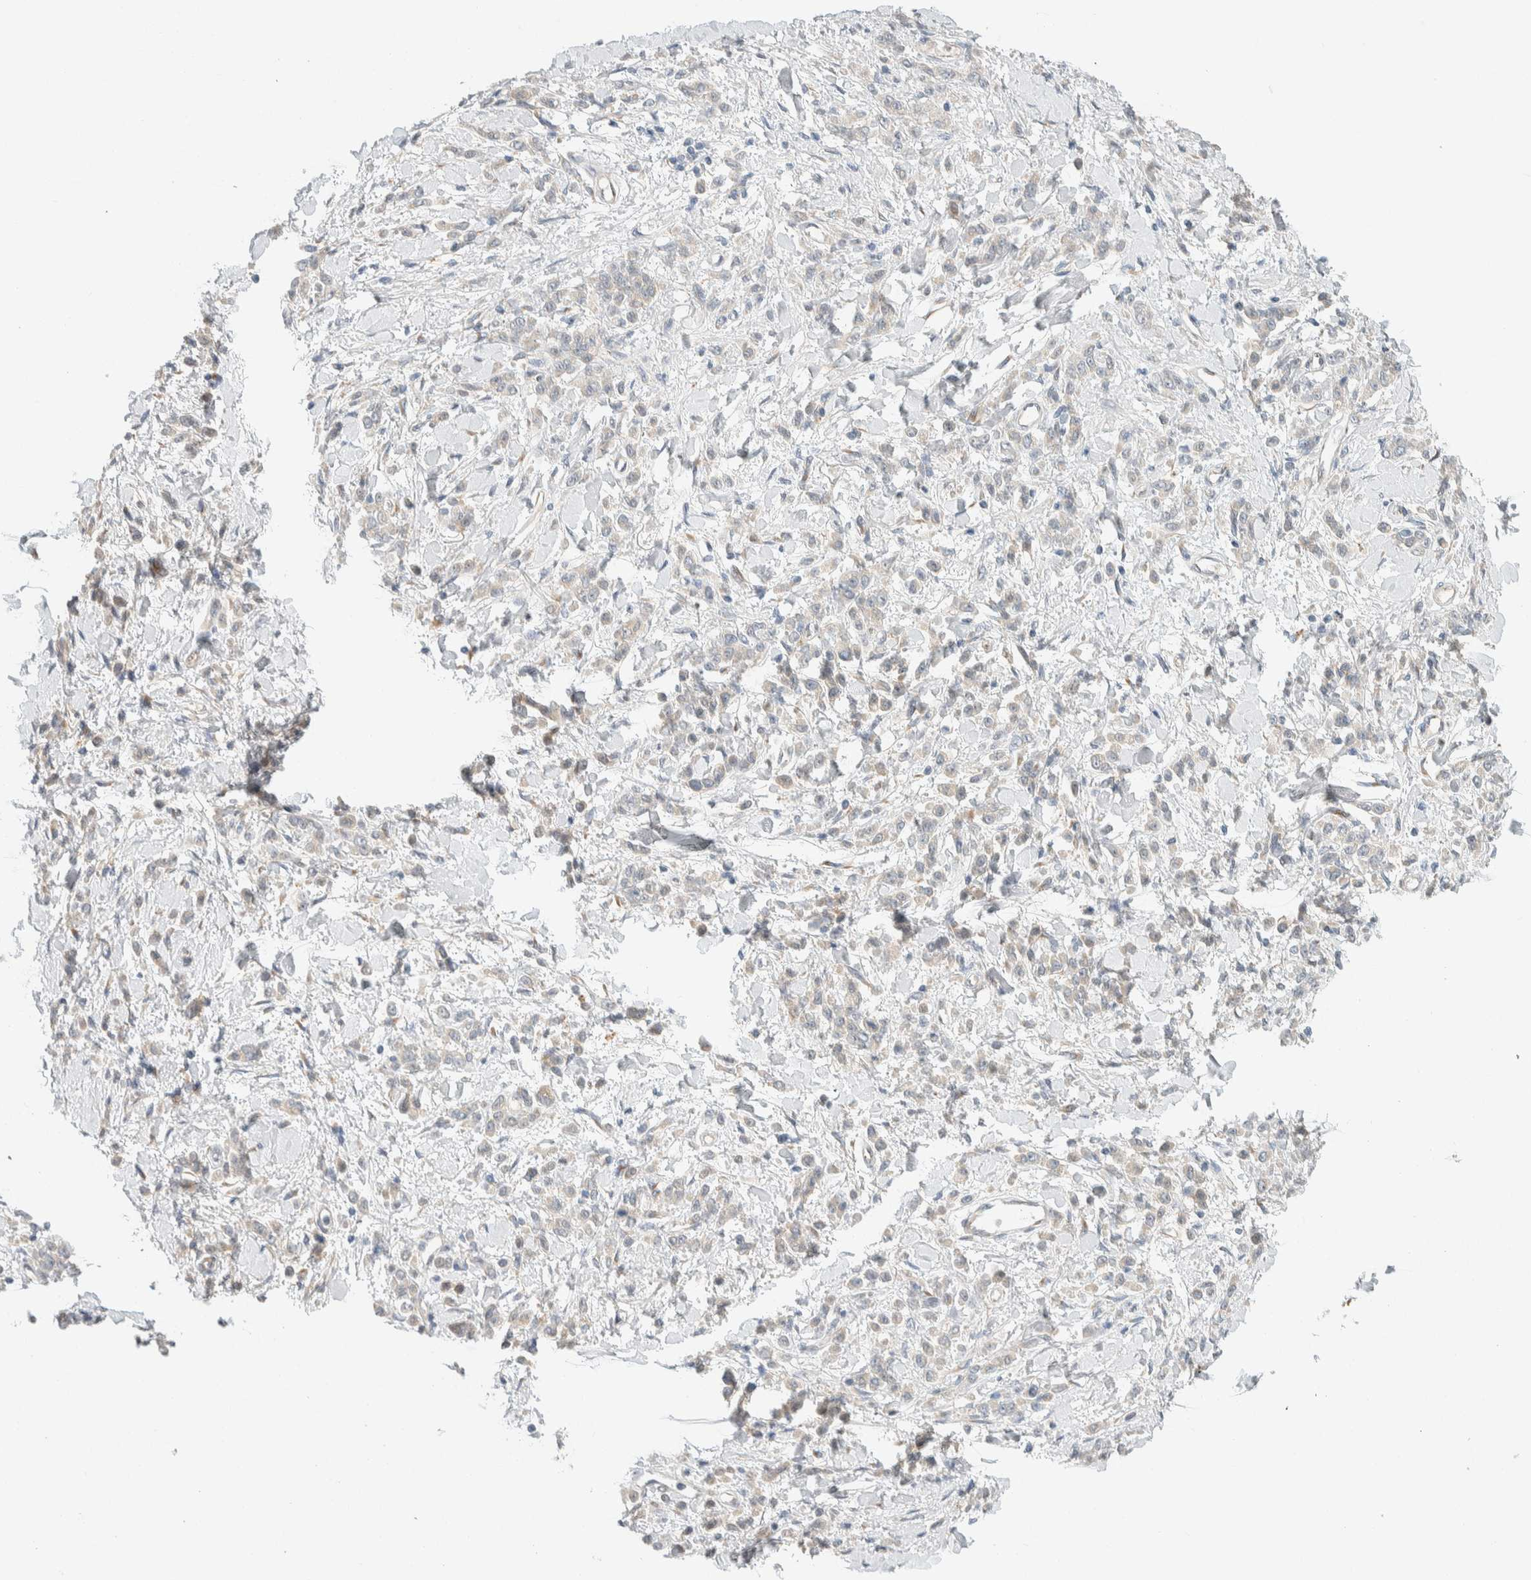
{"staining": {"intensity": "weak", "quantity": "<25%", "location": "cytoplasmic/membranous"}, "tissue": "stomach cancer", "cell_type": "Tumor cells", "image_type": "cancer", "snomed": [{"axis": "morphology", "description": "Normal tissue, NOS"}, {"axis": "morphology", "description": "Adenocarcinoma, NOS"}, {"axis": "topography", "description": "Stomach"}], "caption": "The image demonstrates no significant expression in tumor cells of stomach cancer (adenocarcinoma).", "gene": "TMEM184B", "patient": {"sex": "male", "age": 82}}